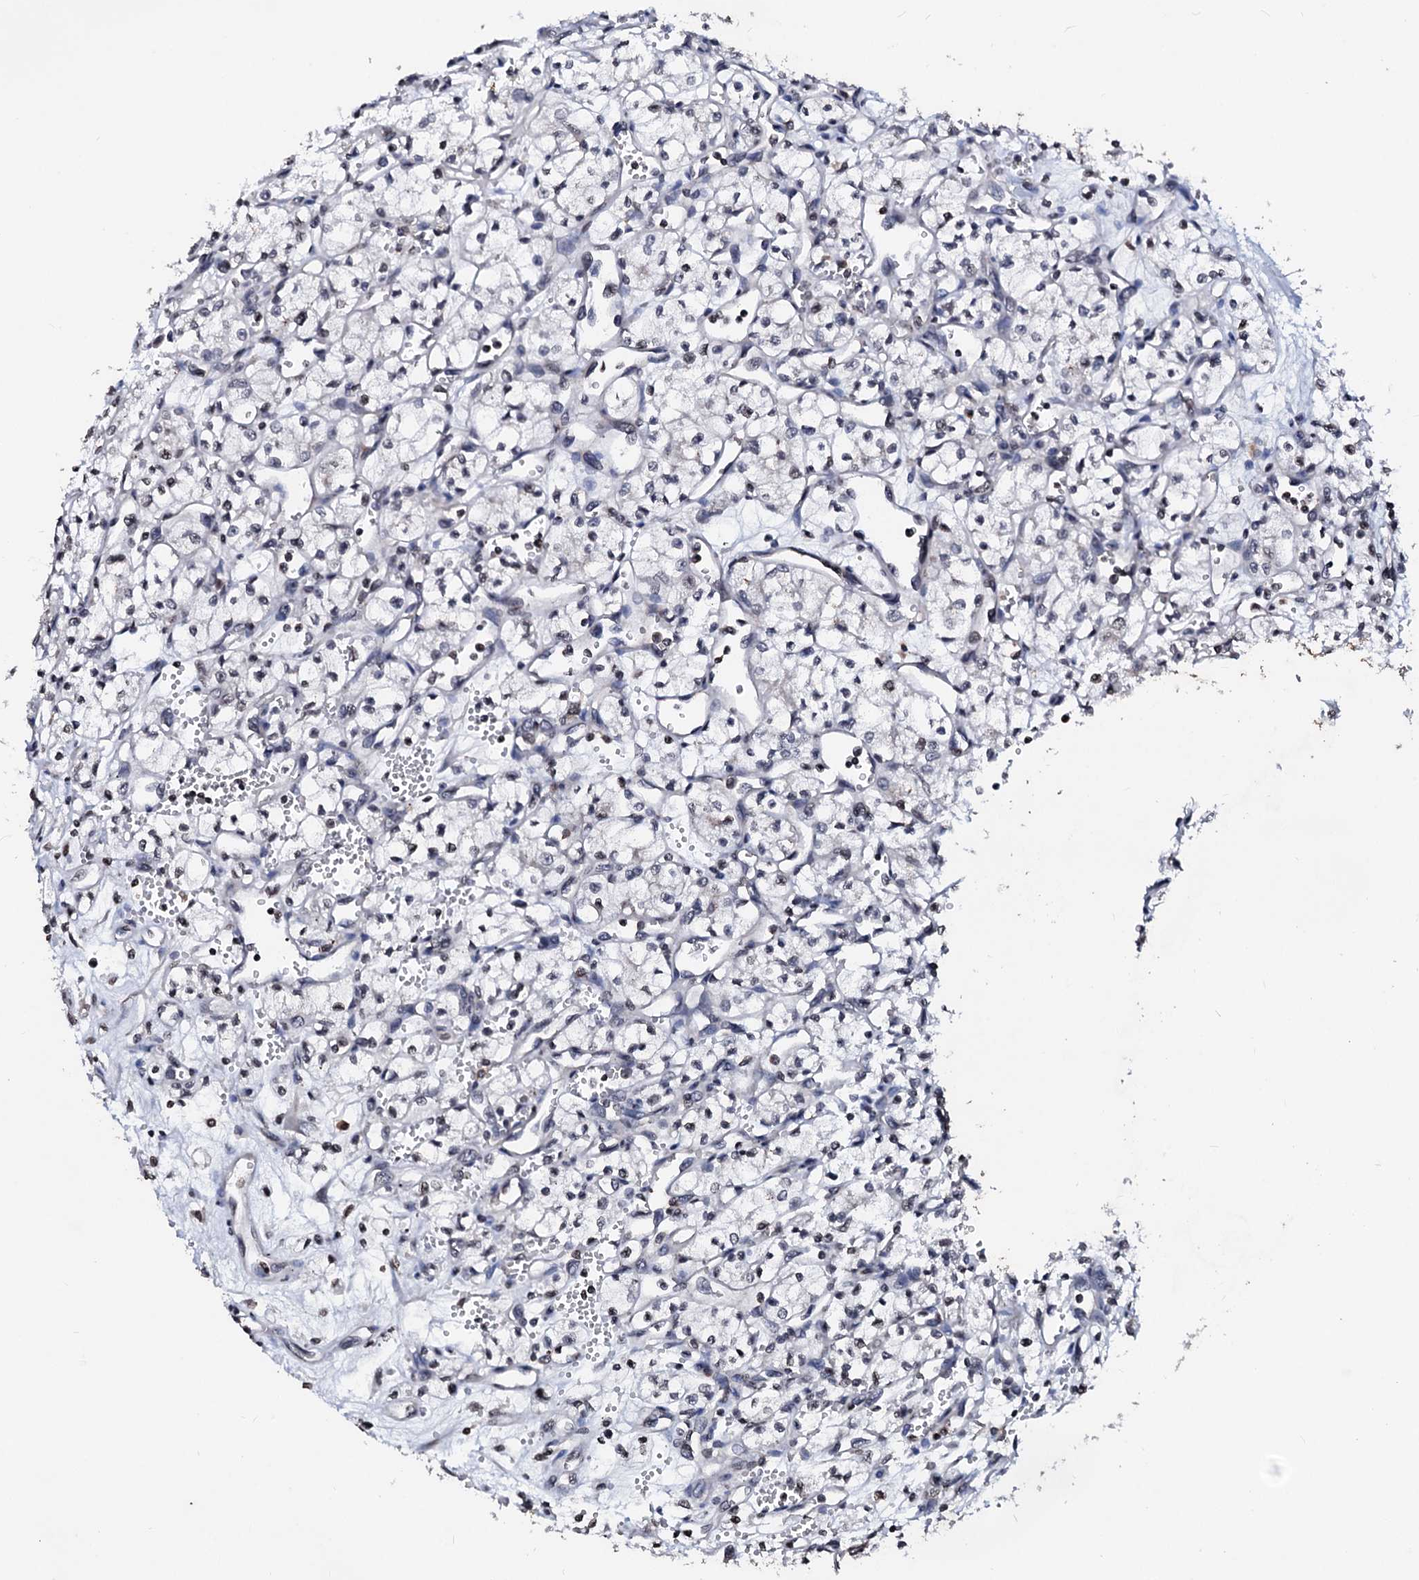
{"staining": {"intensity": "weak", "quantity": "<25%", "location": "nuclear"}, "tissue": "renal cancer", "cell_type": "Tumor cells", "image_type": "cancer", "snomed": [{"axis": "morphology", "description": "Adenocarcinoma, NOS"}, {"axis": "topography", "description": "Kidney"}], "caption": "Tumor cells show no significant protein positivity in renal adenocarcinoma.", "gene": "LSM11", "patient": {"sex": "male", "age": 59}}